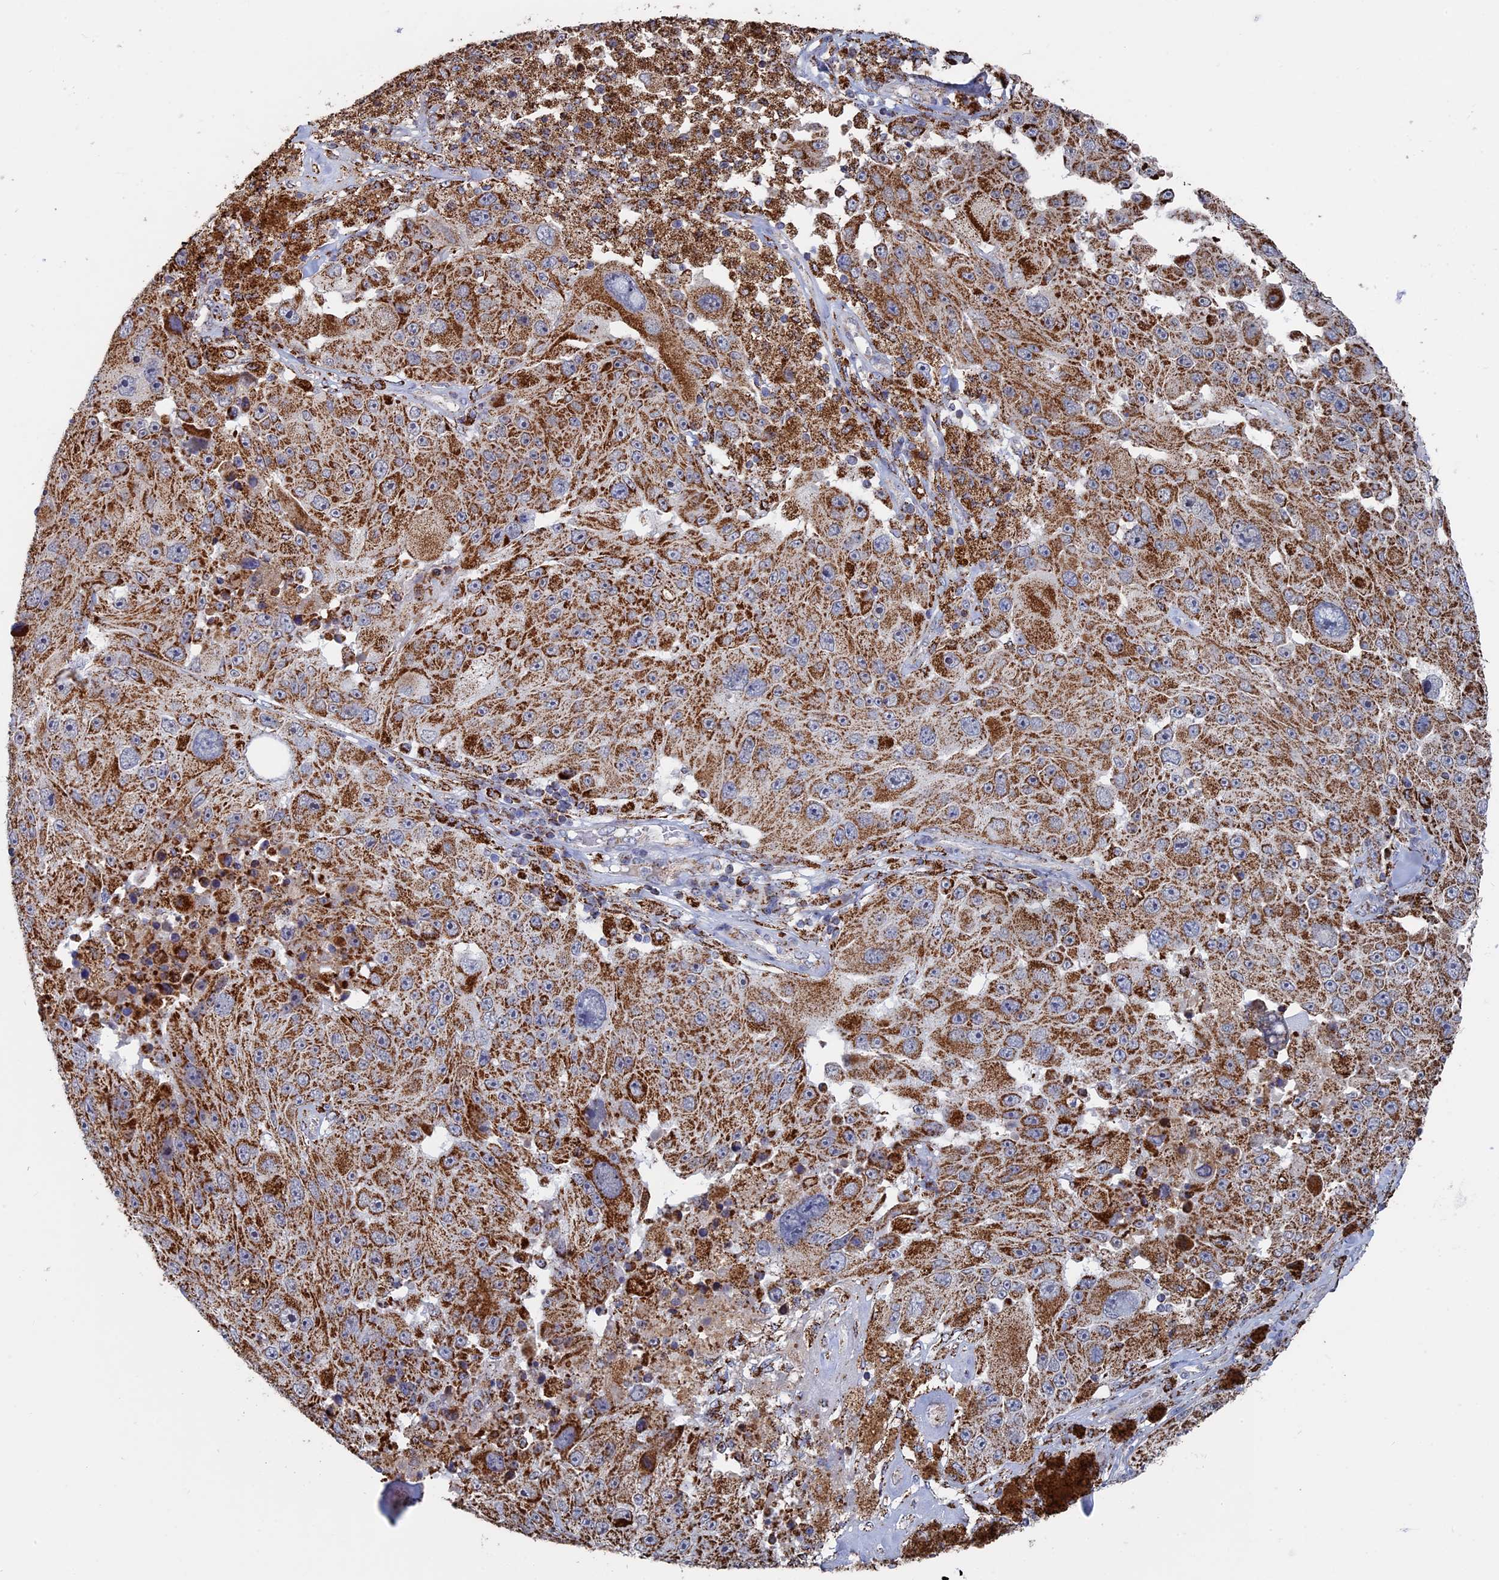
{"staining": {"intensity": "strong", "quantity": ">75%", "location": "cytoplasmic/membranous"}, "tissue": "melanoma", "cell_type": "Tumor cells", "image_type": "cancer", "snomed": [{"axis": "morphology", "description": "Malignant melanoma, Metastatic site"}, {"axis": "topography", "description": "Lymph node"}], "caption": "About >75% of tumor cells in melanoma reveal strong cytoplasmic/membranous protein expression as visualized by brown immunohistochemical staining.", "gene": "SEC24D", "patient": {"sex": "male", "age": 62}}